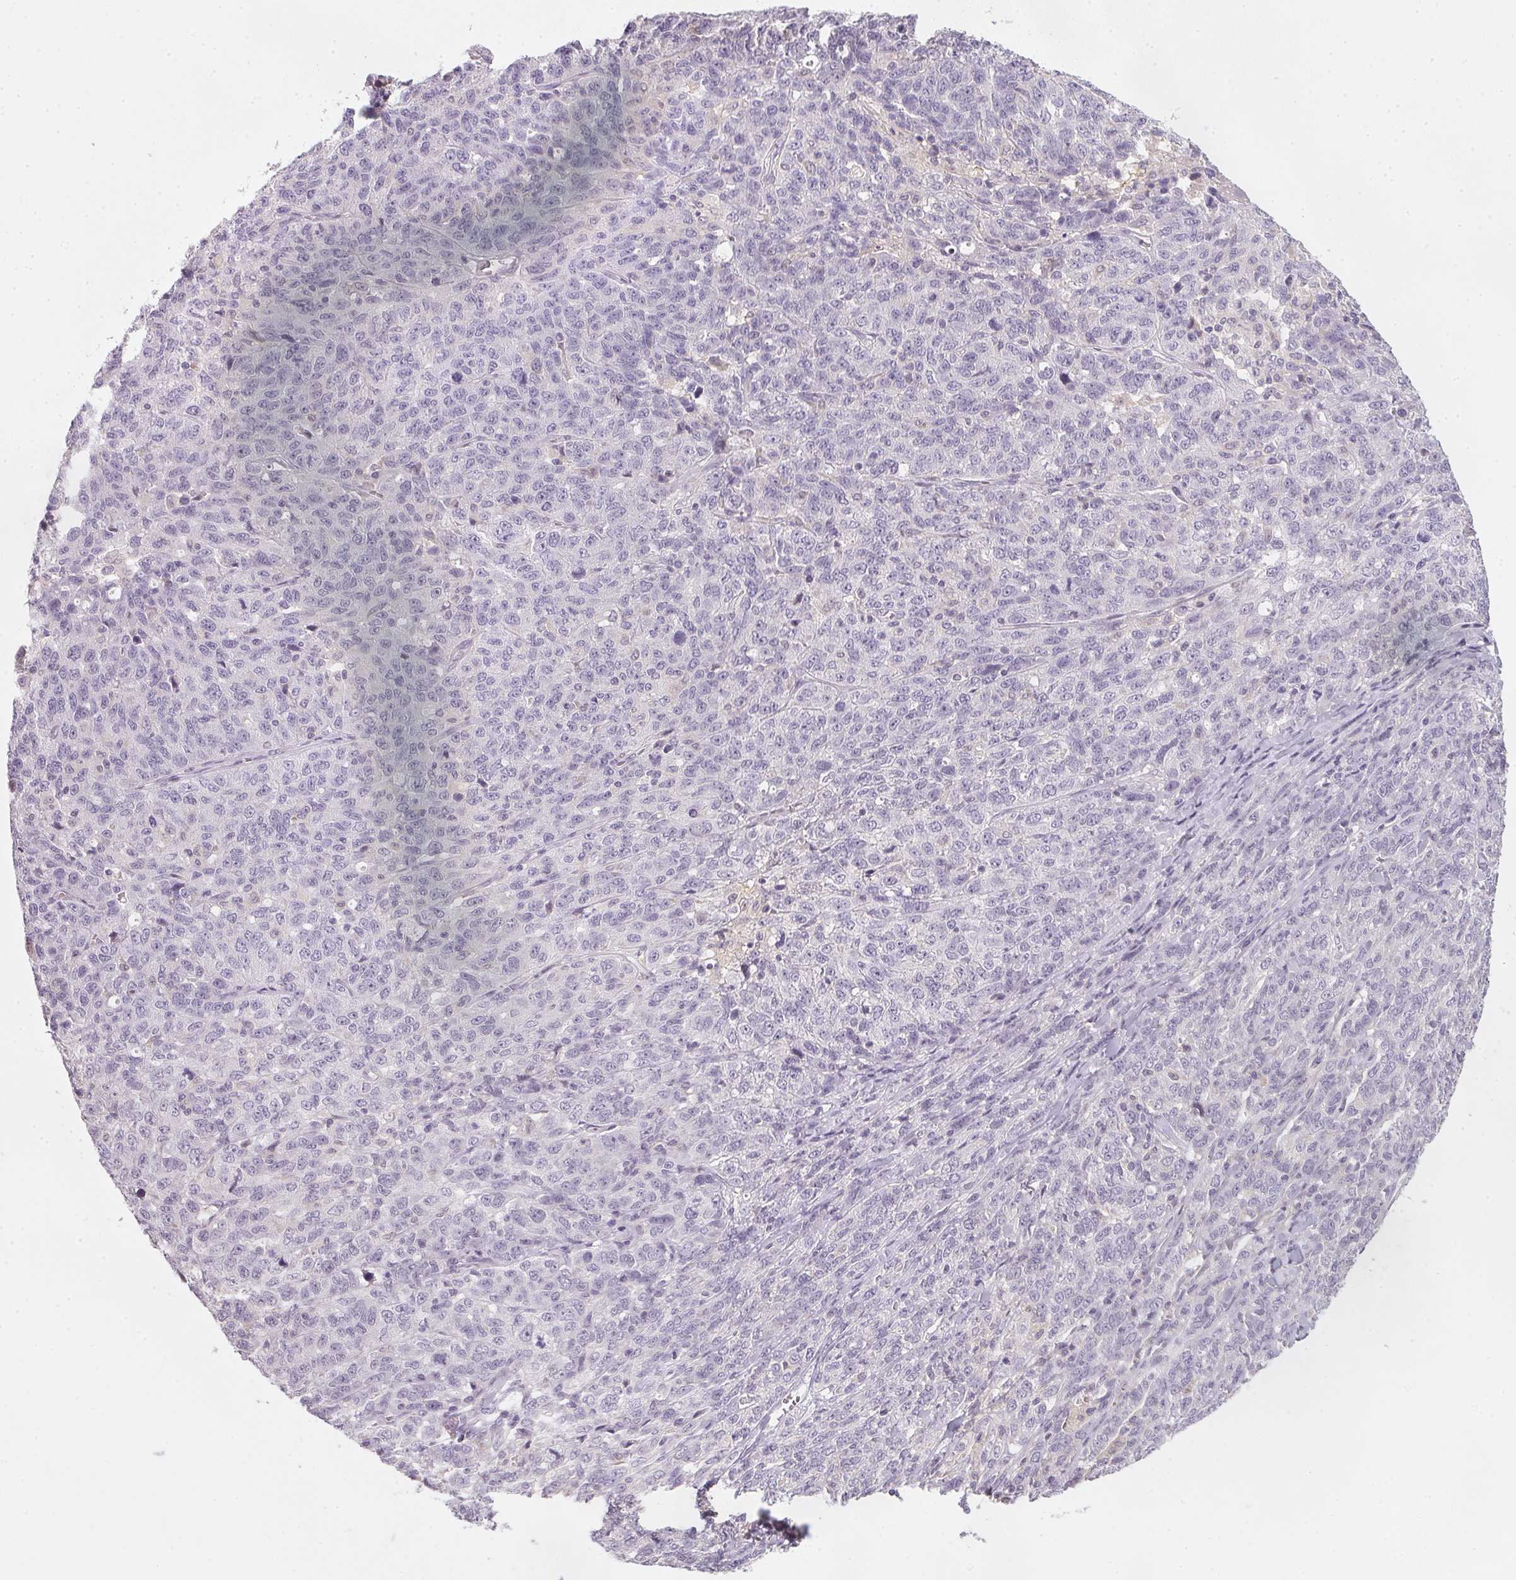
{"staining": {"intensity": "negative", "quantity": "none", "location": "none"}, "tissue": "ovarian cancer", "cell_type": "Tumor cells", "image_type": "cancer", "snomed": [{"axis": "morphology", "description": "Cystadenocarcinoma, serous, NOS"}, {"axis": "topography", "description": "Ovary"}], "caption": "Immunohistochemistry (IHC) micrograph of ovarian cancer stained for a protein (brown), which exhibits no expression in tumor cells. Nuclei are stained in blue.", "gene": "CFAP276", "patient": {"sex": "female", "age": 71}}